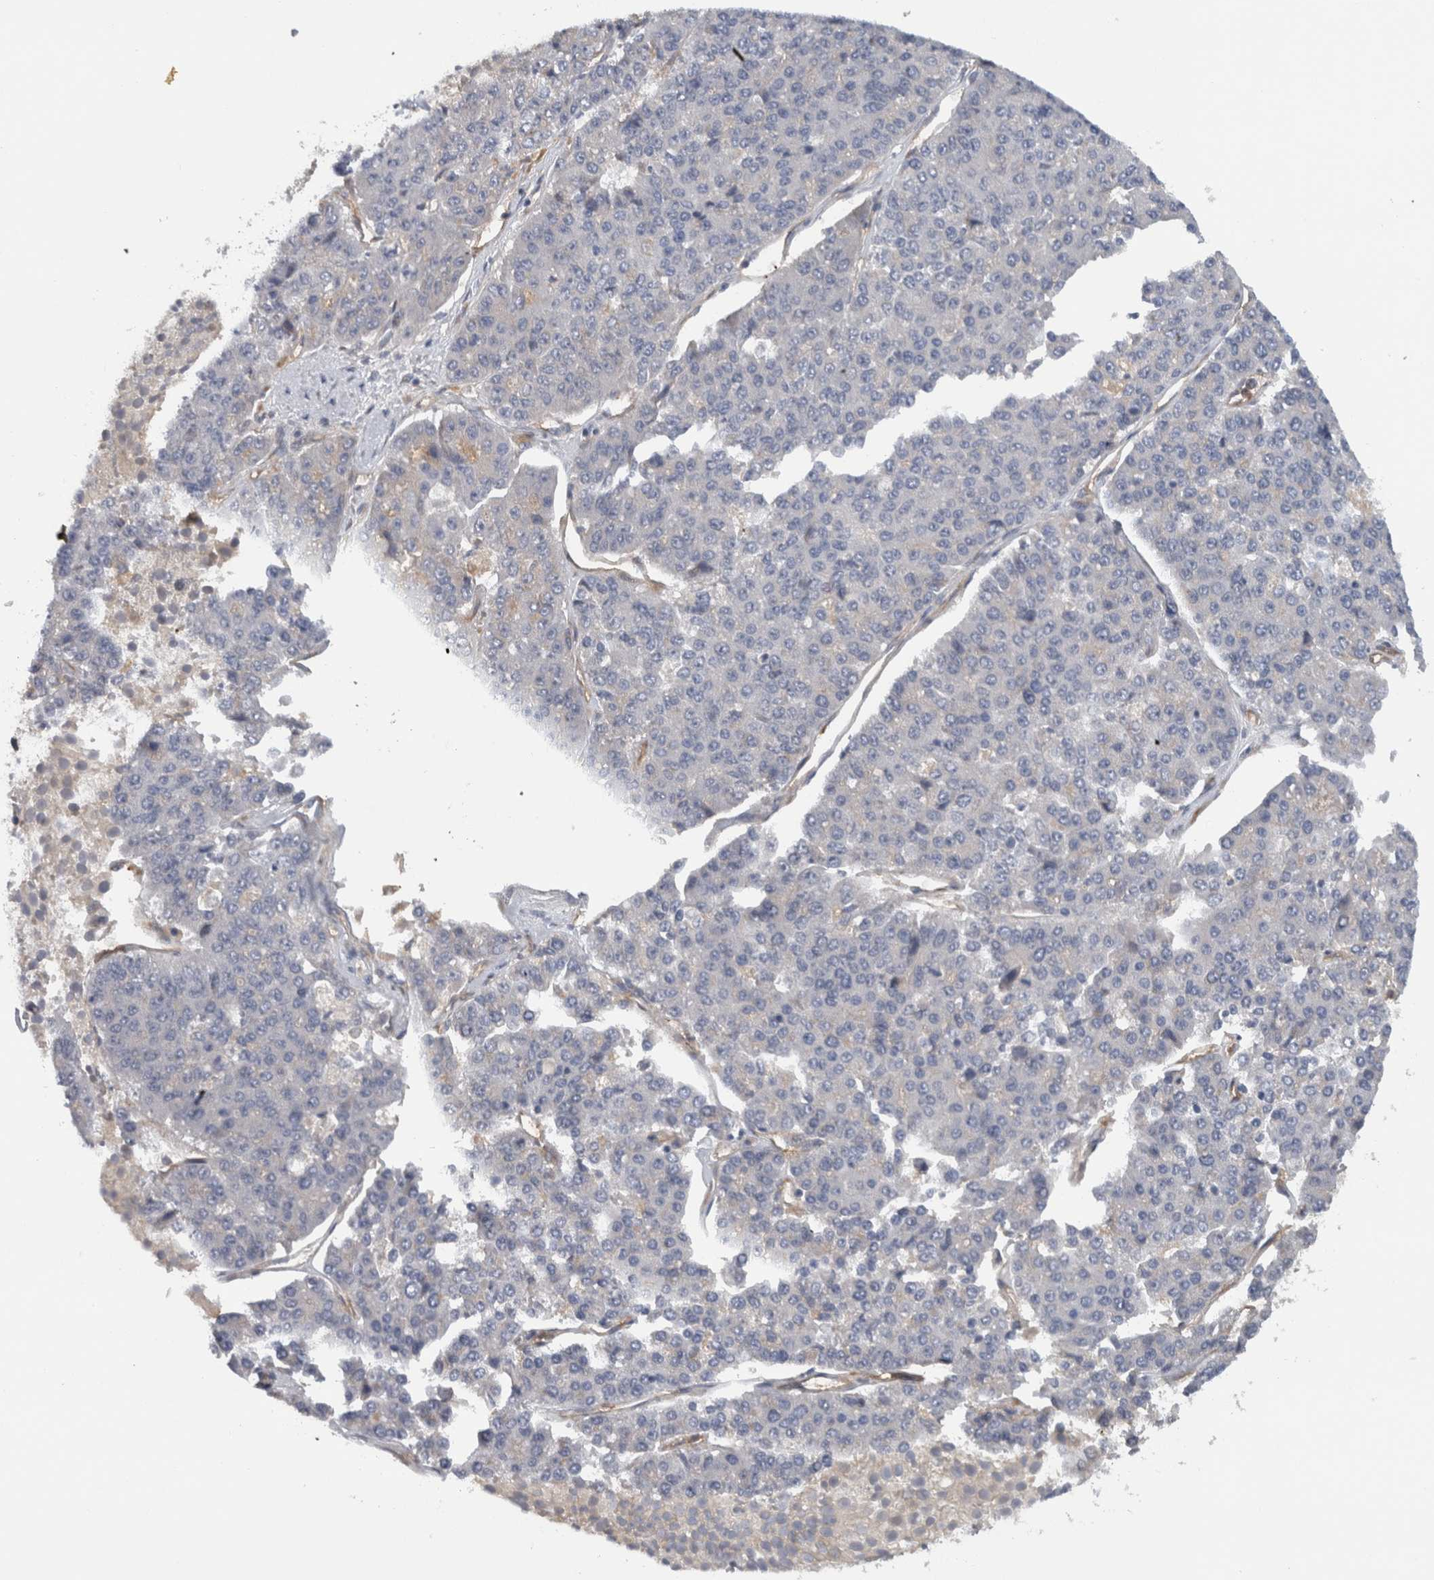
{"staining": {"intensity": "negative", "quantity": "none", "location": "none"}, "tissue": "pancreatic cancer", "cell_type": "Tumor cells", "image_type": "cancer", "snomed": [{"axis": "morphology", "description": "Adenocarcinoma, NOS"}, {"axis": "topography", "description": "Pancreas"}], "caption": "The micrograph shows no significant expression in tumor cells of pancreatic adenocarcinoma.", "gene": "CD59", "patient": {"sex": "male", "age": 50}}